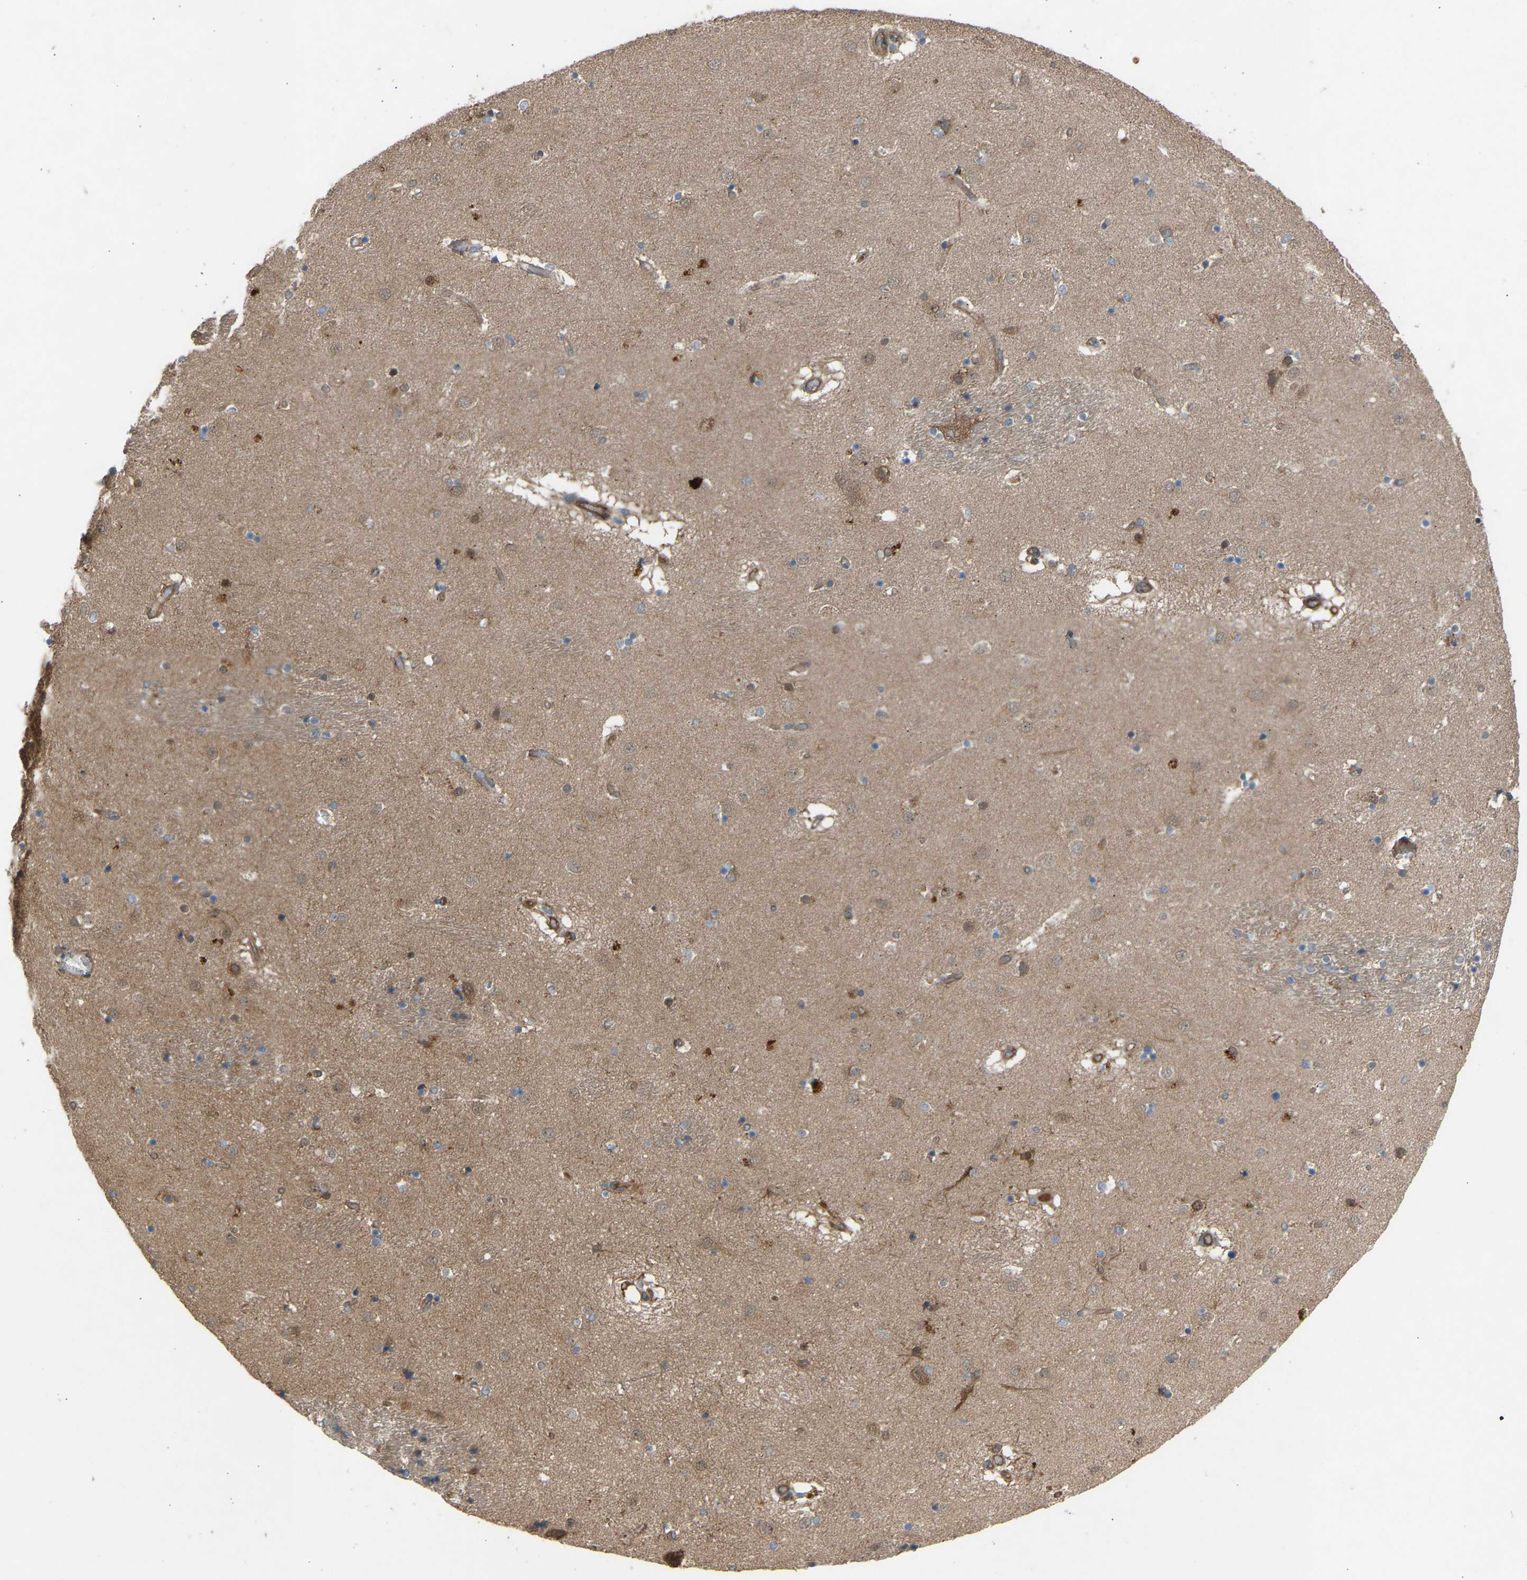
{"staining": {"intensity": "negative", "quantity": "none", "location": "none"}, "tissue": "caudate", "cell_type": "Glial cells", "image_type": "normal", "snomed": [{"axis": "morphology", "description": "Normal tissue, NOS"}, {"axis": "topography", "description": "Lateral ventricle wall"}], "caption": "Immunohistochemistry (IHC) photomicrograph of normal caudate: human caudate stained with DAB (3,3'-diaminobenzidine) demonstrates no significant protein expression in glial cells.", "gene": "GAS2L1", "patient": {"sex": "male", "age": 70}}